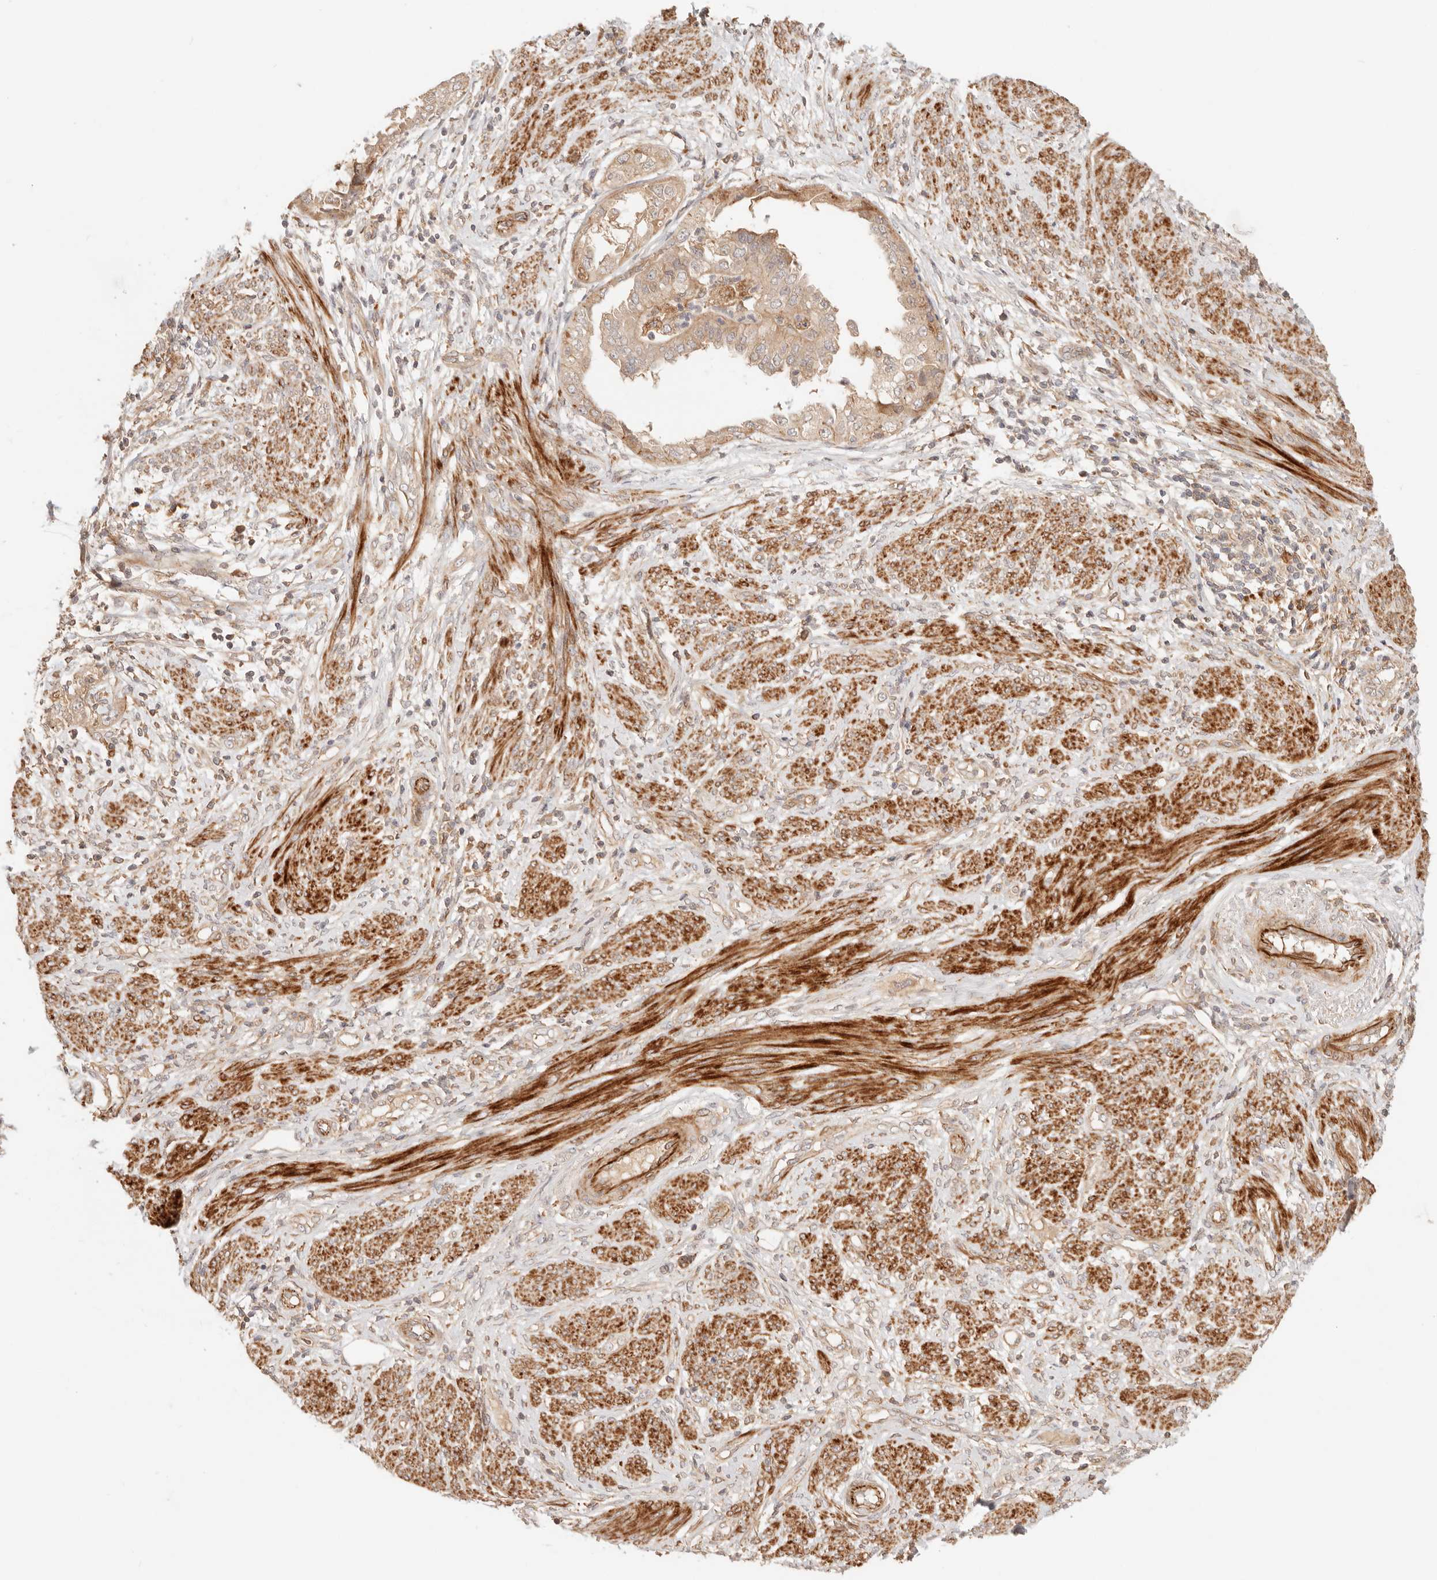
{"staining": {"intensity": "weak", "quantity": ">75%", "location": "cytoplasmic/membranous"}, "tissue": "endometrial cancer", "cell_type": "Tumor cells", "image_type": "cancer", "snomed": [{"axis": "morphology", "description": "Adenocarcinoma, NOS"}, {"axis": "topography", "description": "Endometrium"}], "caption": "DAB immunohistochemical staining of human endometrial cancer (adenocarcinoma) reveals weak cytoplasmic/membranous protein expression in approximately >75% of tumor cells.", "gene": "IL1R2", "patient": {"sex": "female", "age": 85}}